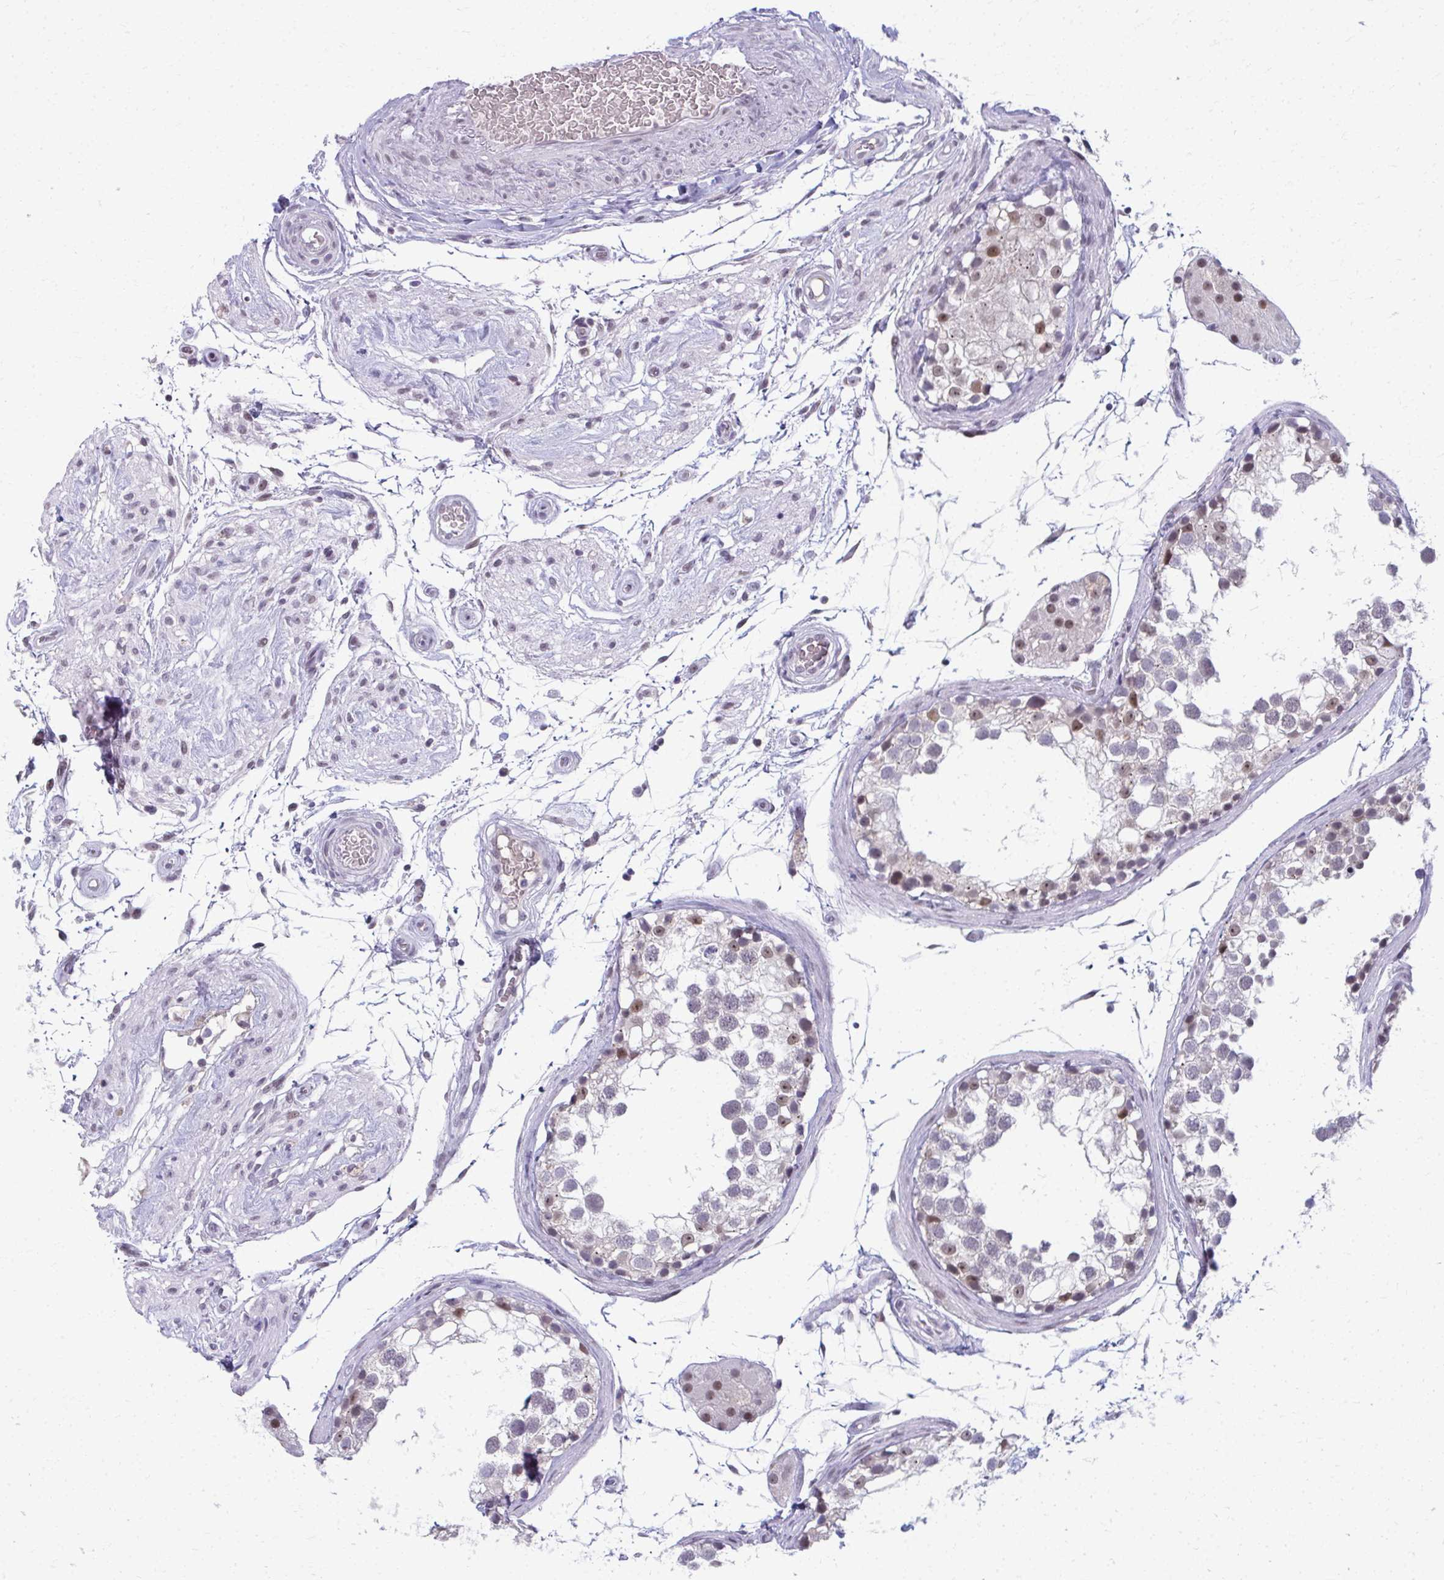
{"staining": {"intensity": "weak", "quantity": "25%-75%", "location": "nuclear"}, "tissue": "testis", "cell_type": "Cells in seminiferous ducts", "image_type": "normal", "snomed": [{"axis": "morphology", "description": "Normal tissue, NOS"}, {"axis": "morphology", "description": "Seminoma, NOS"}, {"axis": "topography", "description": "Testis"}], "caption": "IHC of unremarkable human testis demonstrates low levels of weak nuclear positivity in about 25%-75% of cells in seminiferous ducts. (Brightfield microscopy of DAB IHC at high magnification).", "gene": "MAF1", "patient": {"sex": "male", "age": 65}}